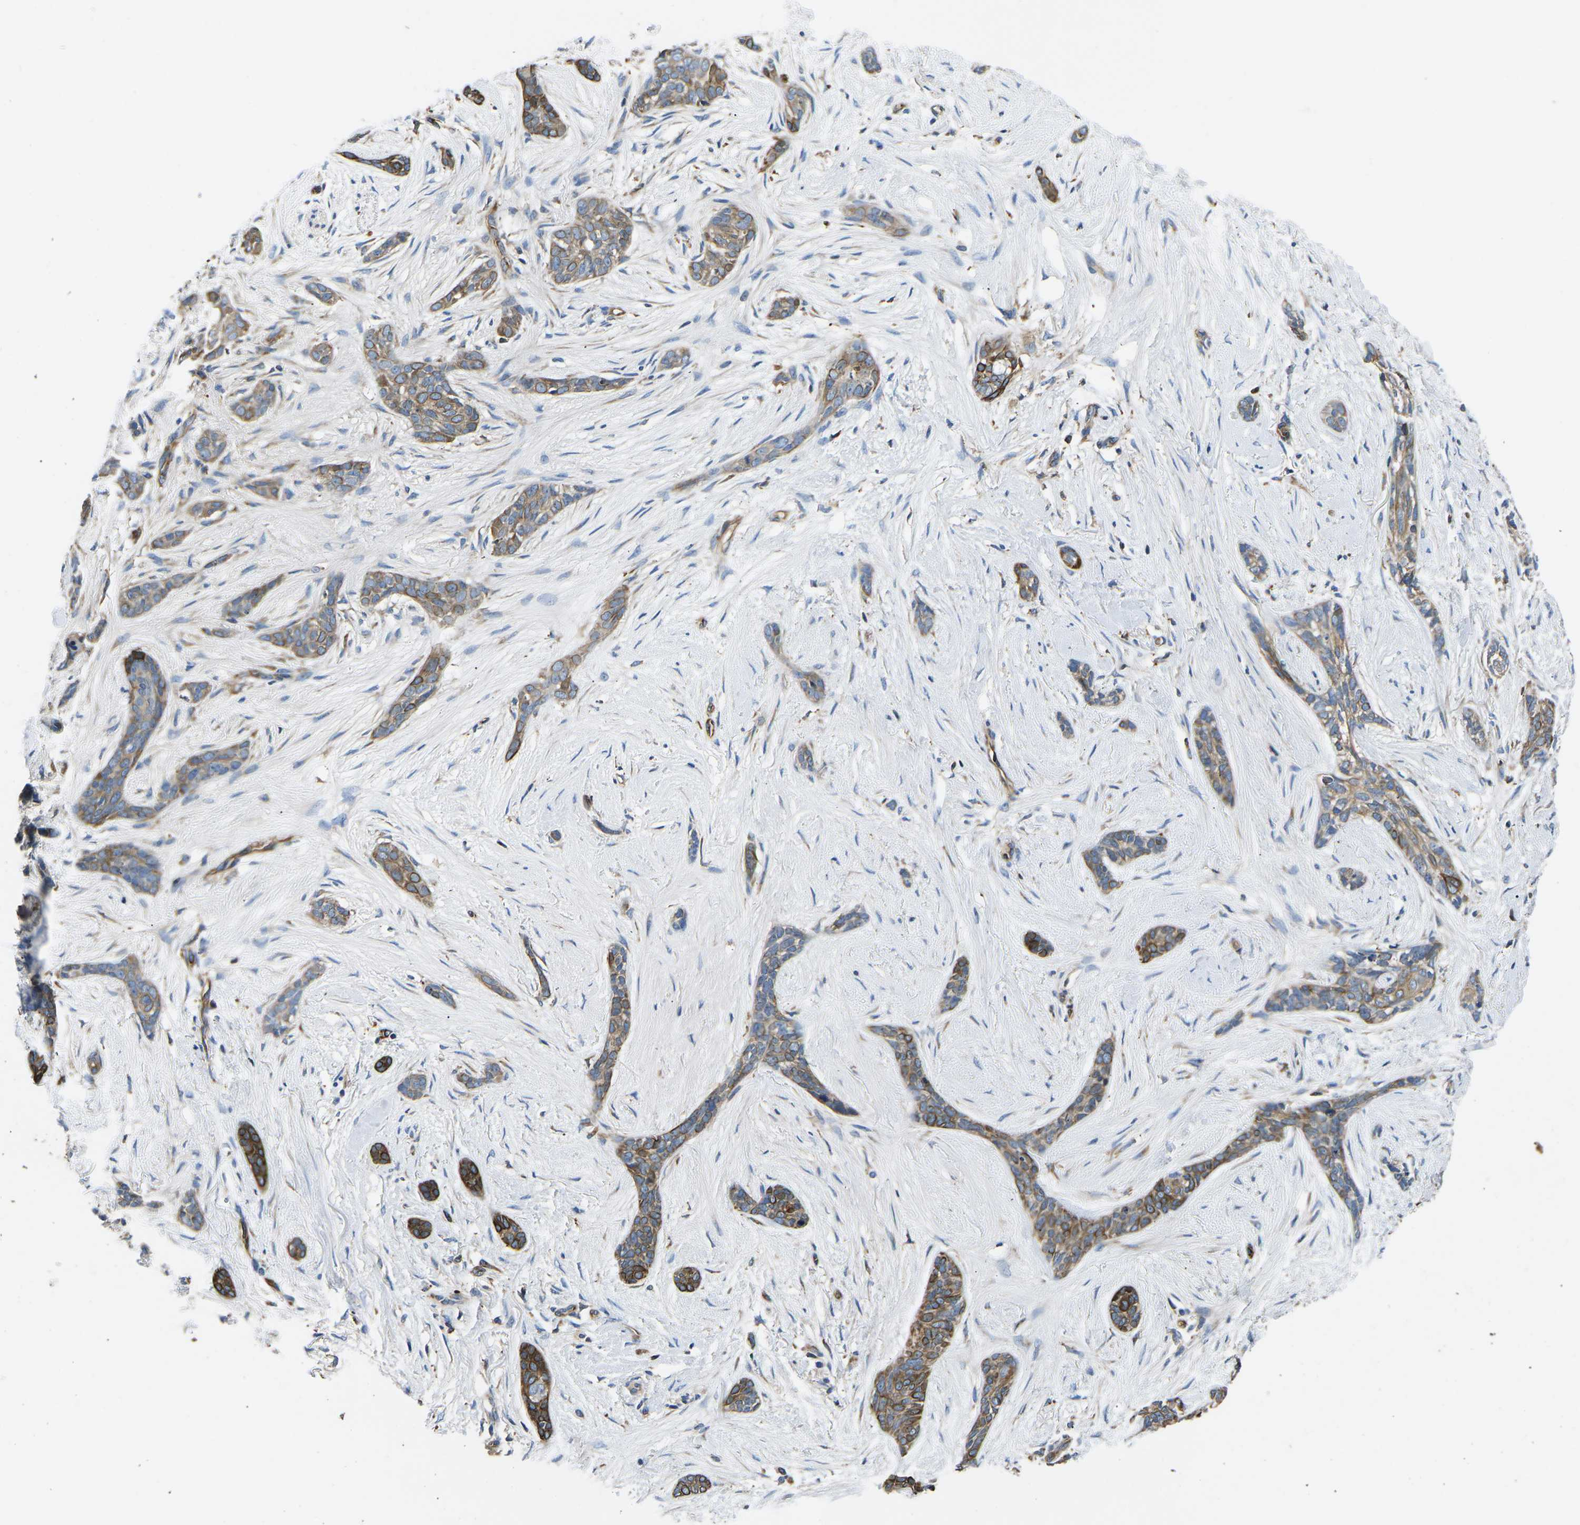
{"staining": {"intensity": "moderate", "quantity": ">75%", "location": "cytoplasmic/membranous"}, "tissue": "skin cancer", "cell_type": "Tumor cells", "image_type": "cancer", "snomed": [{"axis": "morphology", "description": "Basal cell carcinoma"}, {"axis": "morphology", "description": "Adnexal tumor, benign"}, {"axis": "topography", "description": "Skin"}], "caption": "About >75% of tumor cells in human skin benign adnexal tumor reveal moderate cytoplasmic/membranous protein positivity as visualized by brown immunohistochemical staining.", "gene": "KCNJ15", "patient": {"sex": "female", "age": 42}}